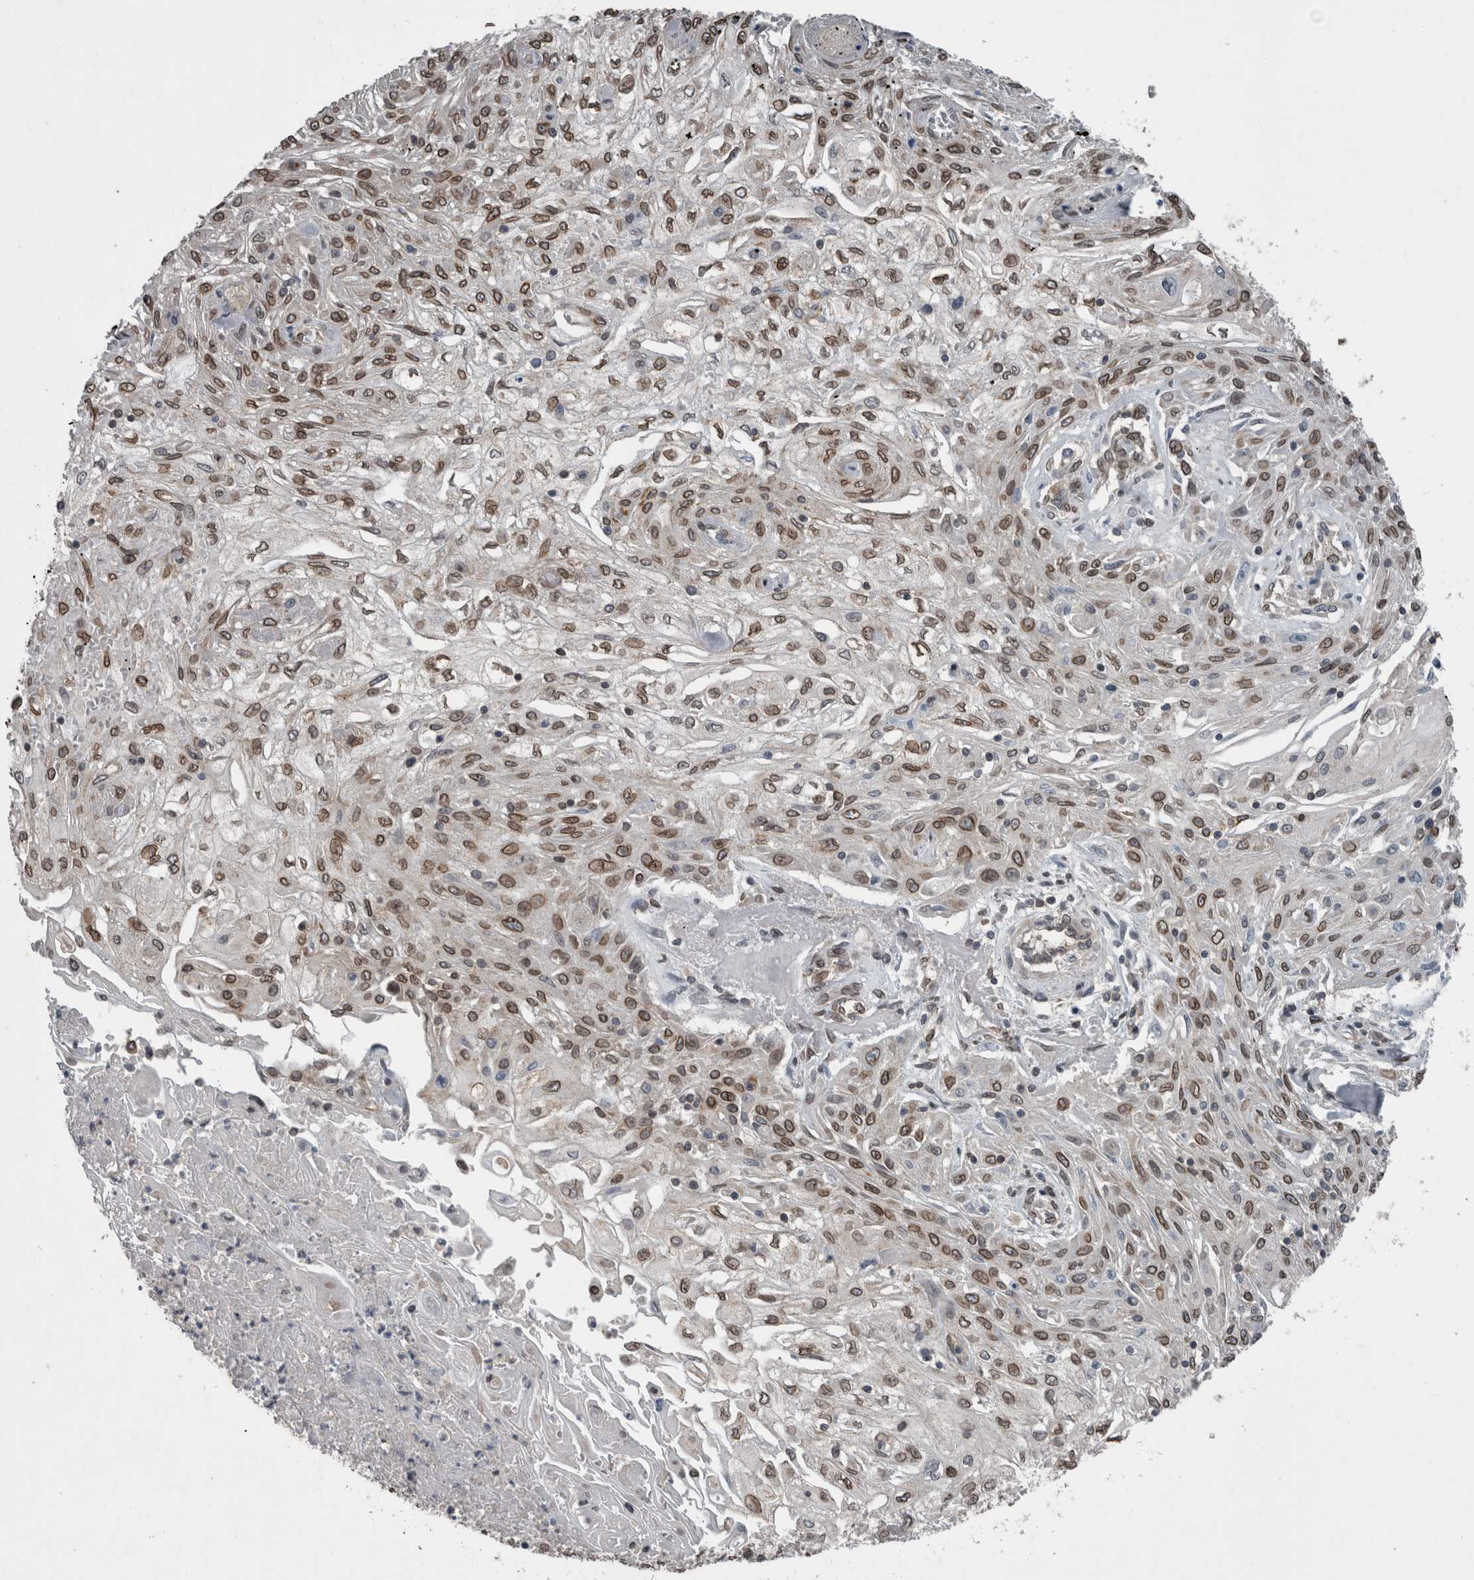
{"staining": {"intensity": "moderate", "quantity": ">75%", "location": "cytoplasmic/membranous,nuclear"}, "tissue": "skin cancer", "cell_type": "Tumor cells", "image_type": "cancer", "snomed": [{"axis": "morphology", "description": "Squamous cell carcinoma, NOS"}, {"axis": "morphology", "description": "Squamous cell carcinoma, metastatic, NOS"}, {"axis": "topography", "description": "Skin"}, {"axis": "topography", "description": "Lymph node"}], "caption": "Skin metastatic squamous cell carcinoma was stained to show a protein in brown. There is medium levels of moderate cytoplasmic/membranous and nuclear staining in about >75% of tumor cells. (Brightfield microscopy of DAB IHC at high magnification).", "gene": "RANBP2", "patient": {"sex": "male", "age": 75}}